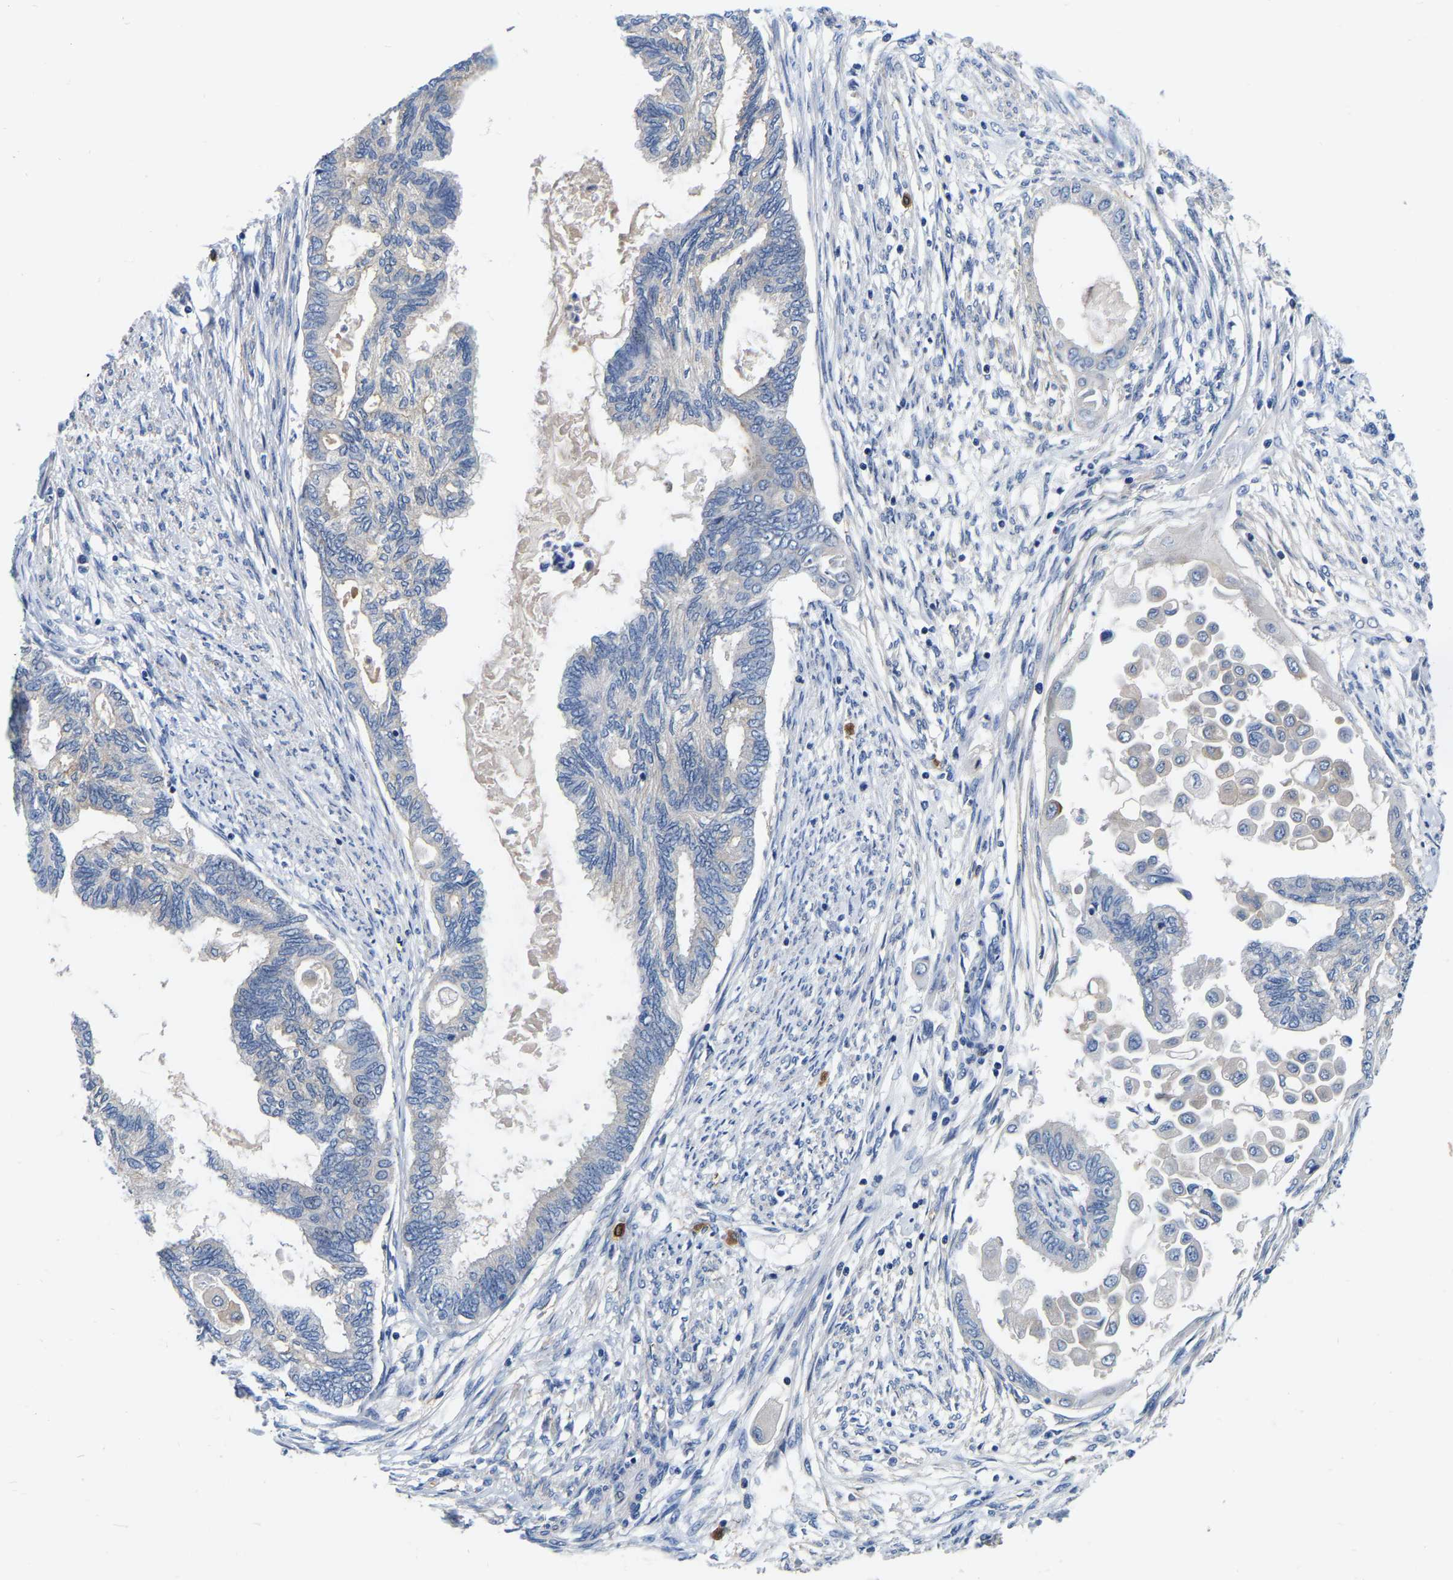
{"staining": {"intensity": "negative", "quantity": "none", "location": "none"}, "tissue": "cervical cancer", "cell_type": "Tumor cells", "image_type": "cancer", "snomed": [{"axis": "morphology", "description": "Normal tissue, NOS"}, {"axis": "morphology", "description": "Adenocarcinoma, NOS"}, {"axis": "topography", "description": "Cervix"}, {"axis": "topography", "description": "Endometrium"}], "caption": "This is a histopathology image of immunohistochemistry staining of cervical cancer (adenocarcinoma), which shows no expression in tumor cells.", "gene": "RAB27B", "patient": {"sex": "female", "age": 86}}